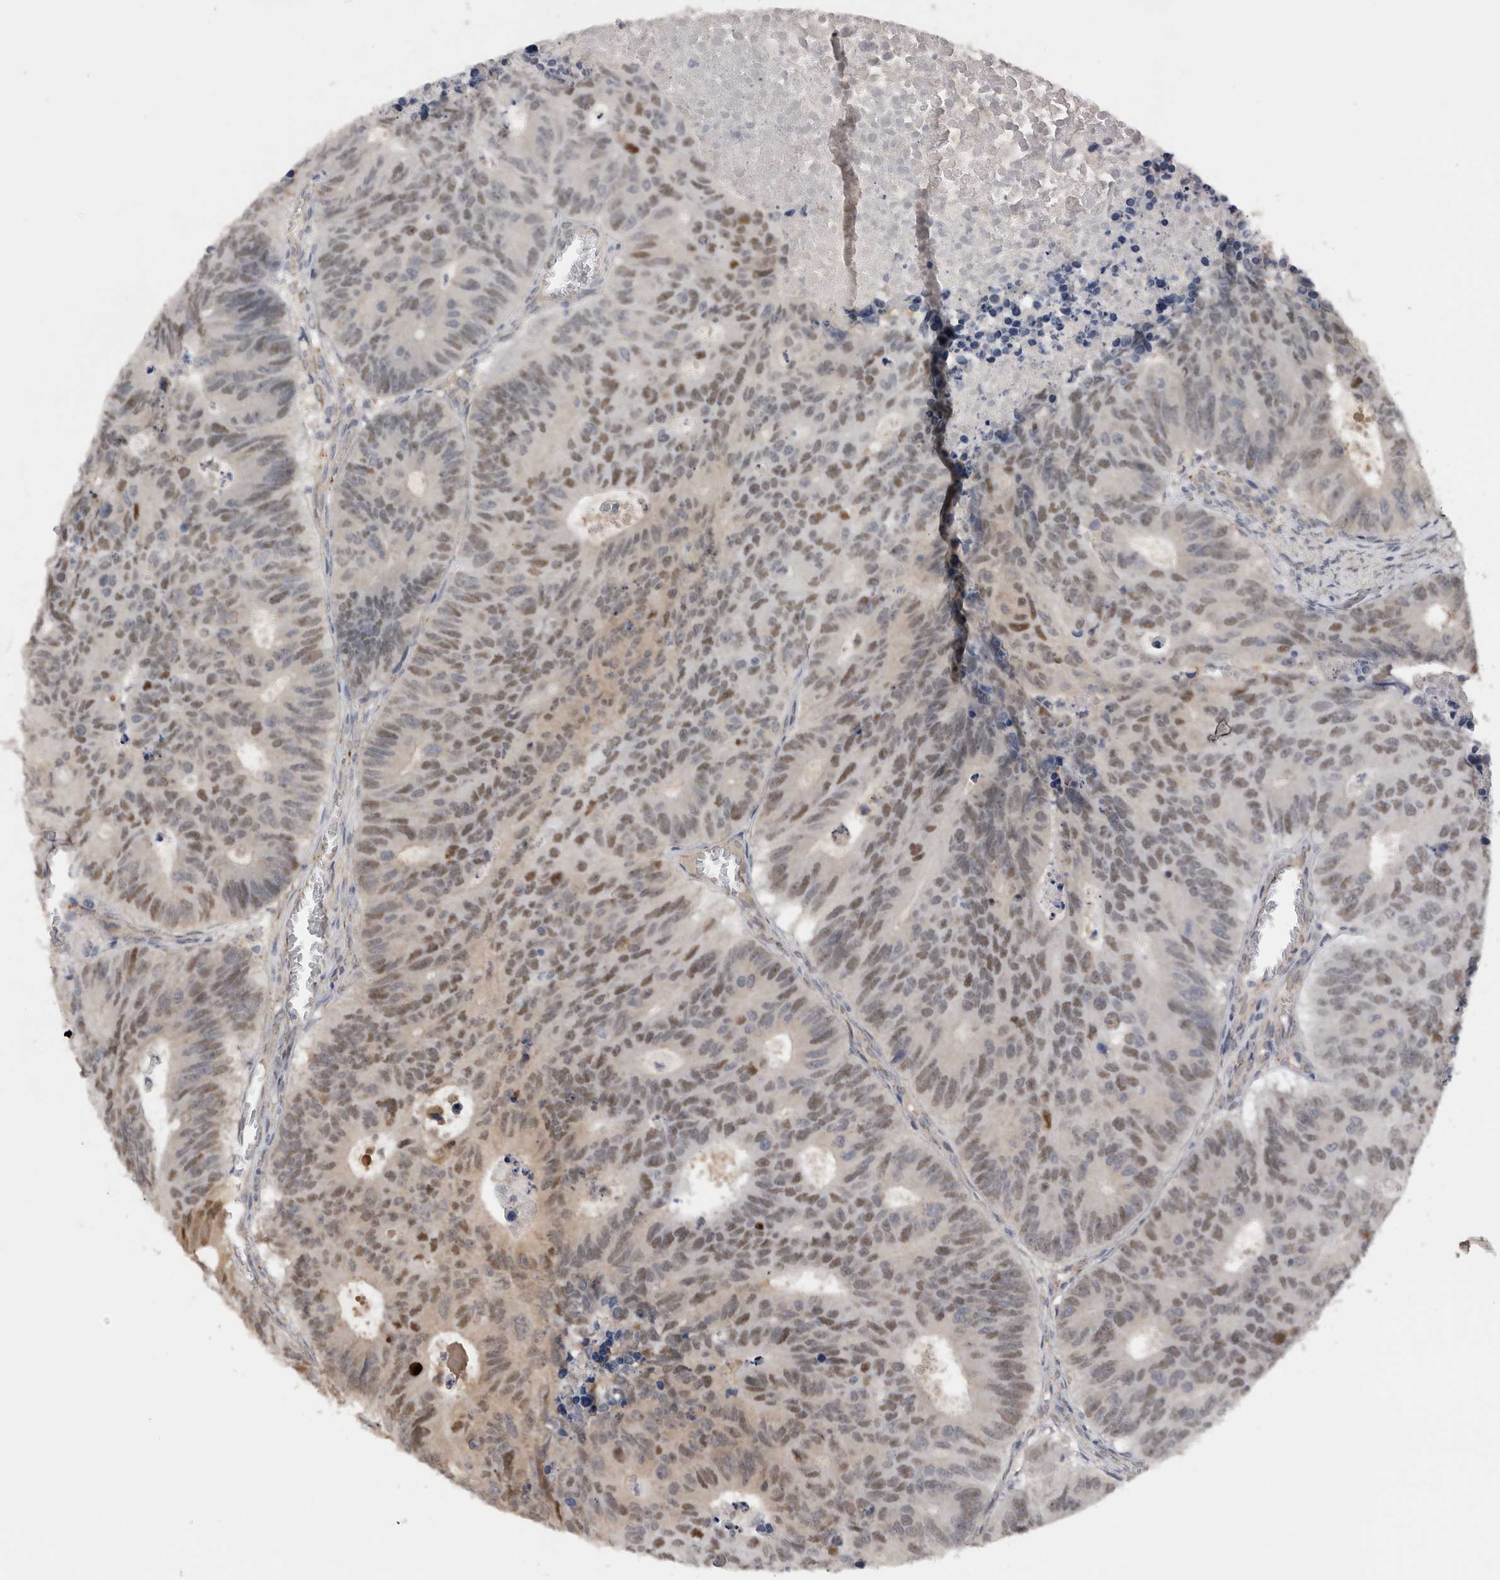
{"staining": {"intensity": "moderate", "quantity": ">75%", "location": "cytoplasmic/membranous,nuclear"}, "tissue": "colorectal cancer", "cell_type": "Tumor cells", "image_type": "cancer", "snomed": [{"axis": "morphology", "description": "Adenocarcinoma, NOS"}, {"axis": "topography", "description": "Colon"}], "caption": "Adenocarcinoma (colorectal) stained with a brown dye demonstrates moderate cytoplasmic/membranous and nuclear positive positivity in about >75% of tumor cells.", "gene": "DYRK2", "patient": {"sex": "male", "age": 87}}